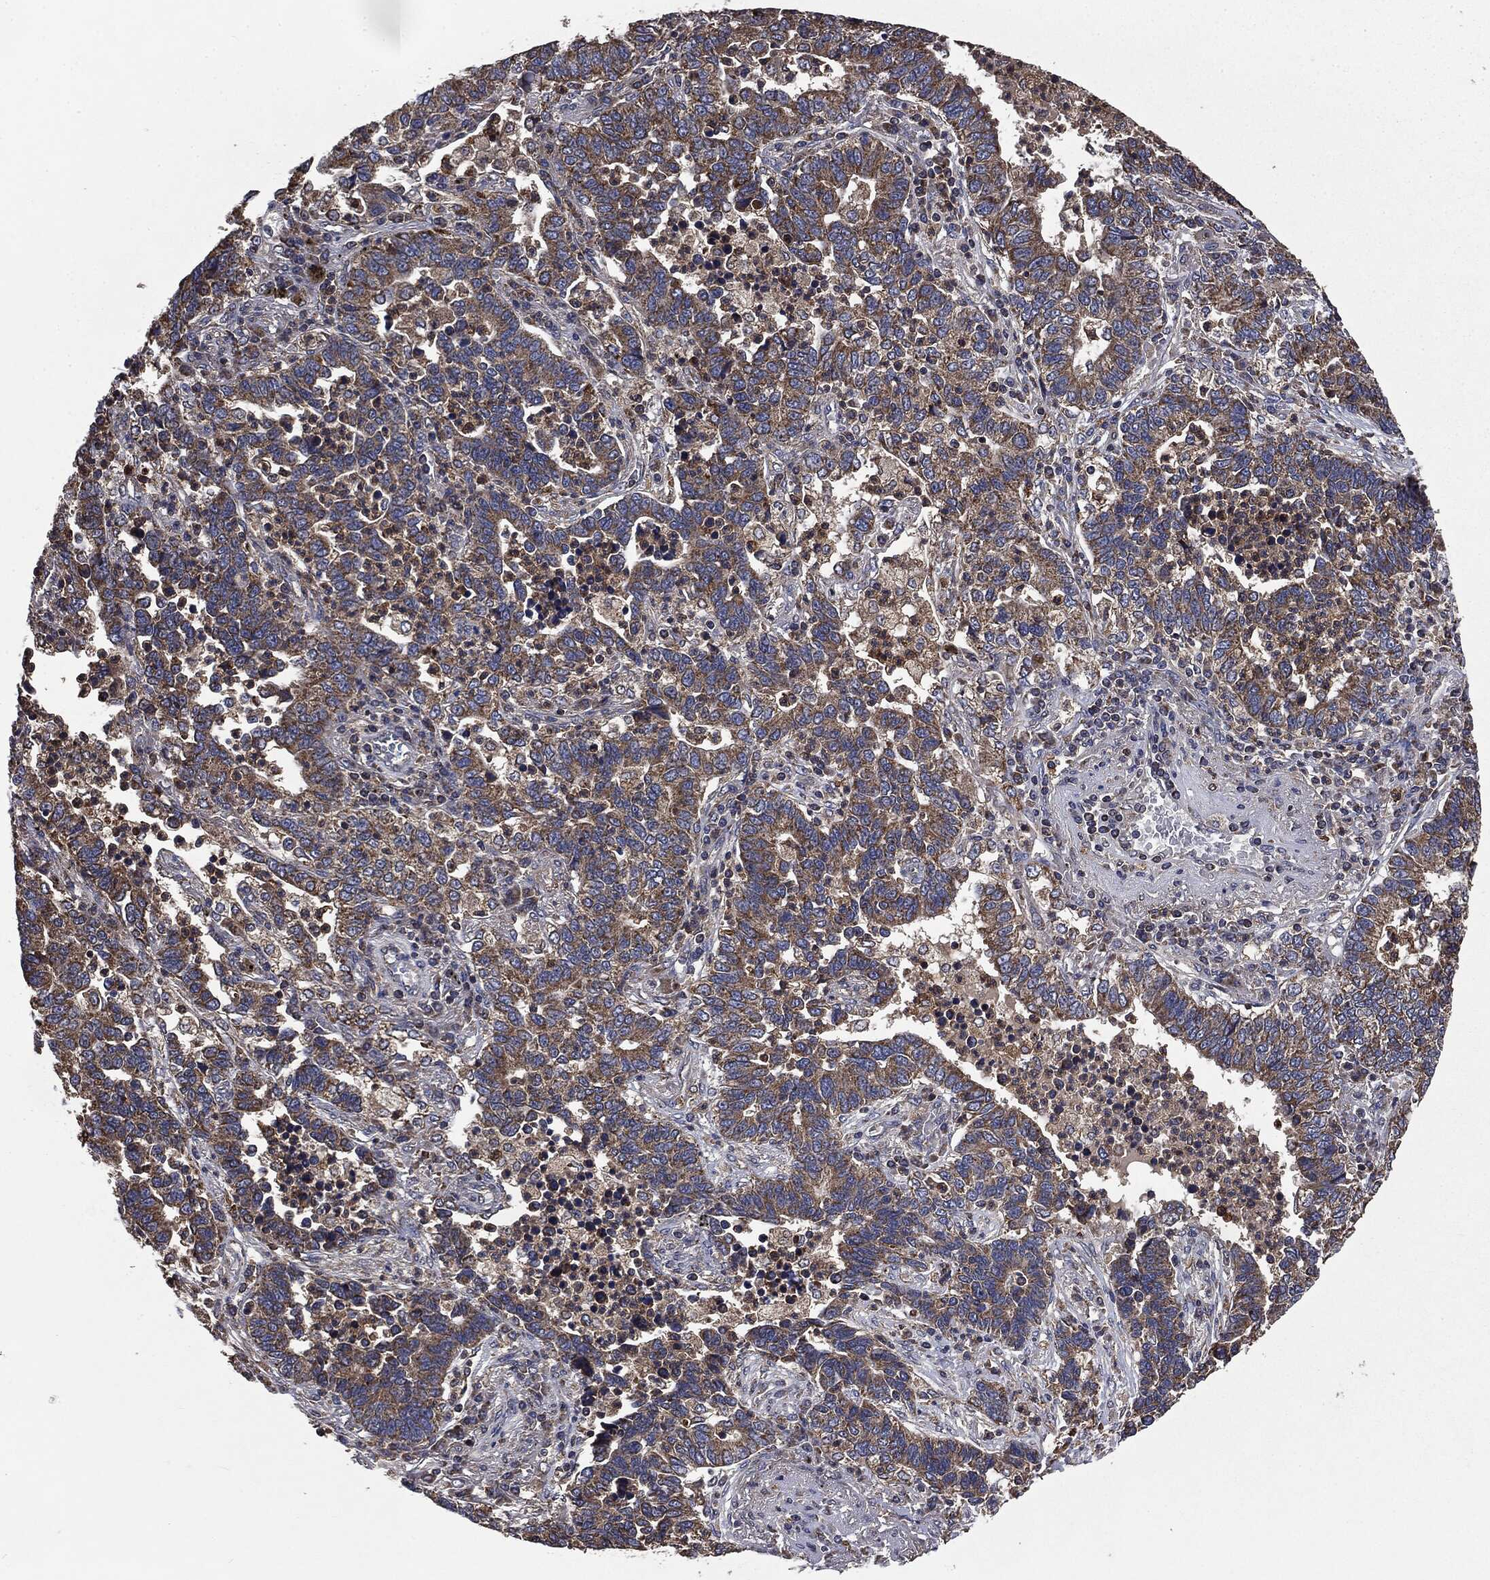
{"staining": {"intensity": "moderate", "quantity": ">75%", "location": "cytoplasmic/membranous"}, "tissue": "lung cancer", "cell_type": "Tumor cells", "image_type": "cancer", "snomed": [{"axis": "morphology", "description": "Adenocarcinoma, NOS"}, {"axis": "topography", "description": "Lung"}], "caption": "DAB (3,3'-diaminobenzidine) immunohistochemical staining of human adenocarcinoma (lung) shows moderate cytoplasmic/membranous protein staining in about >75% of tumor cells. The staining is performed using DAB brown chromogen to label protein expression. The nuclei are counter-stained blue using hematoxylin.", "gene": "MAPK6", "patient": {"sex": "female", "age": 57}}